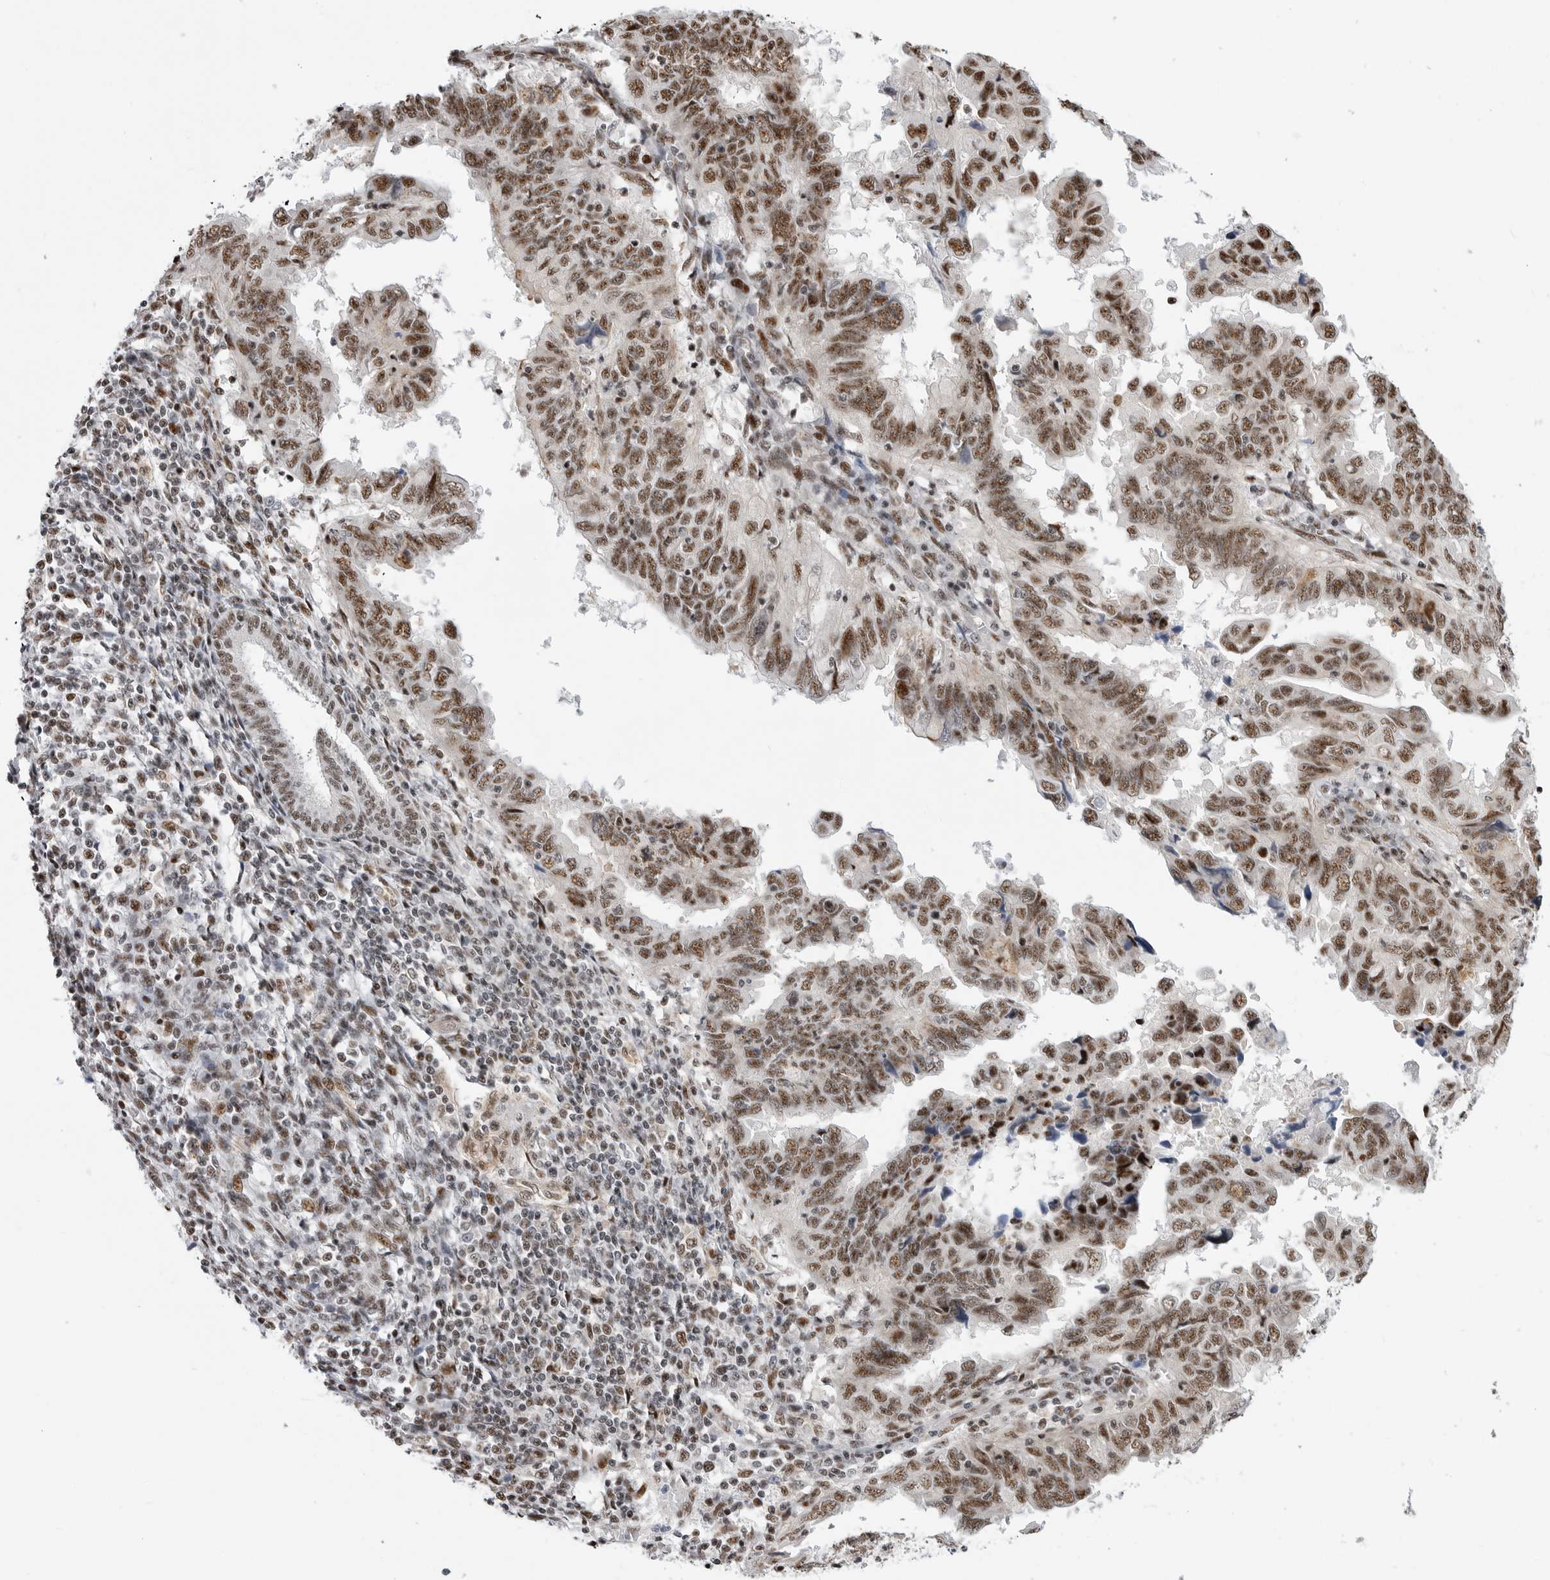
{"staining": {"intensity": "moderate", "quantity": ">75%", "location": "nuclear"}, "tissue": "endometrial cancer", "cell_type": "Tumor cells", "image_type": "cancer", "snomed": [{"axis": "morphology", "description": "Adenocarcinoma, NOS"}, {"axis": "topography", "description": "Uterus"}], "caption": "Brown immunohistochemical staining in human endometrial cancer demonstrates moderate nuclear positivity in approximately >75% of tumor cells.", "gene": "GPATCH2", "patient": {"sex": "female", "age": 77}}